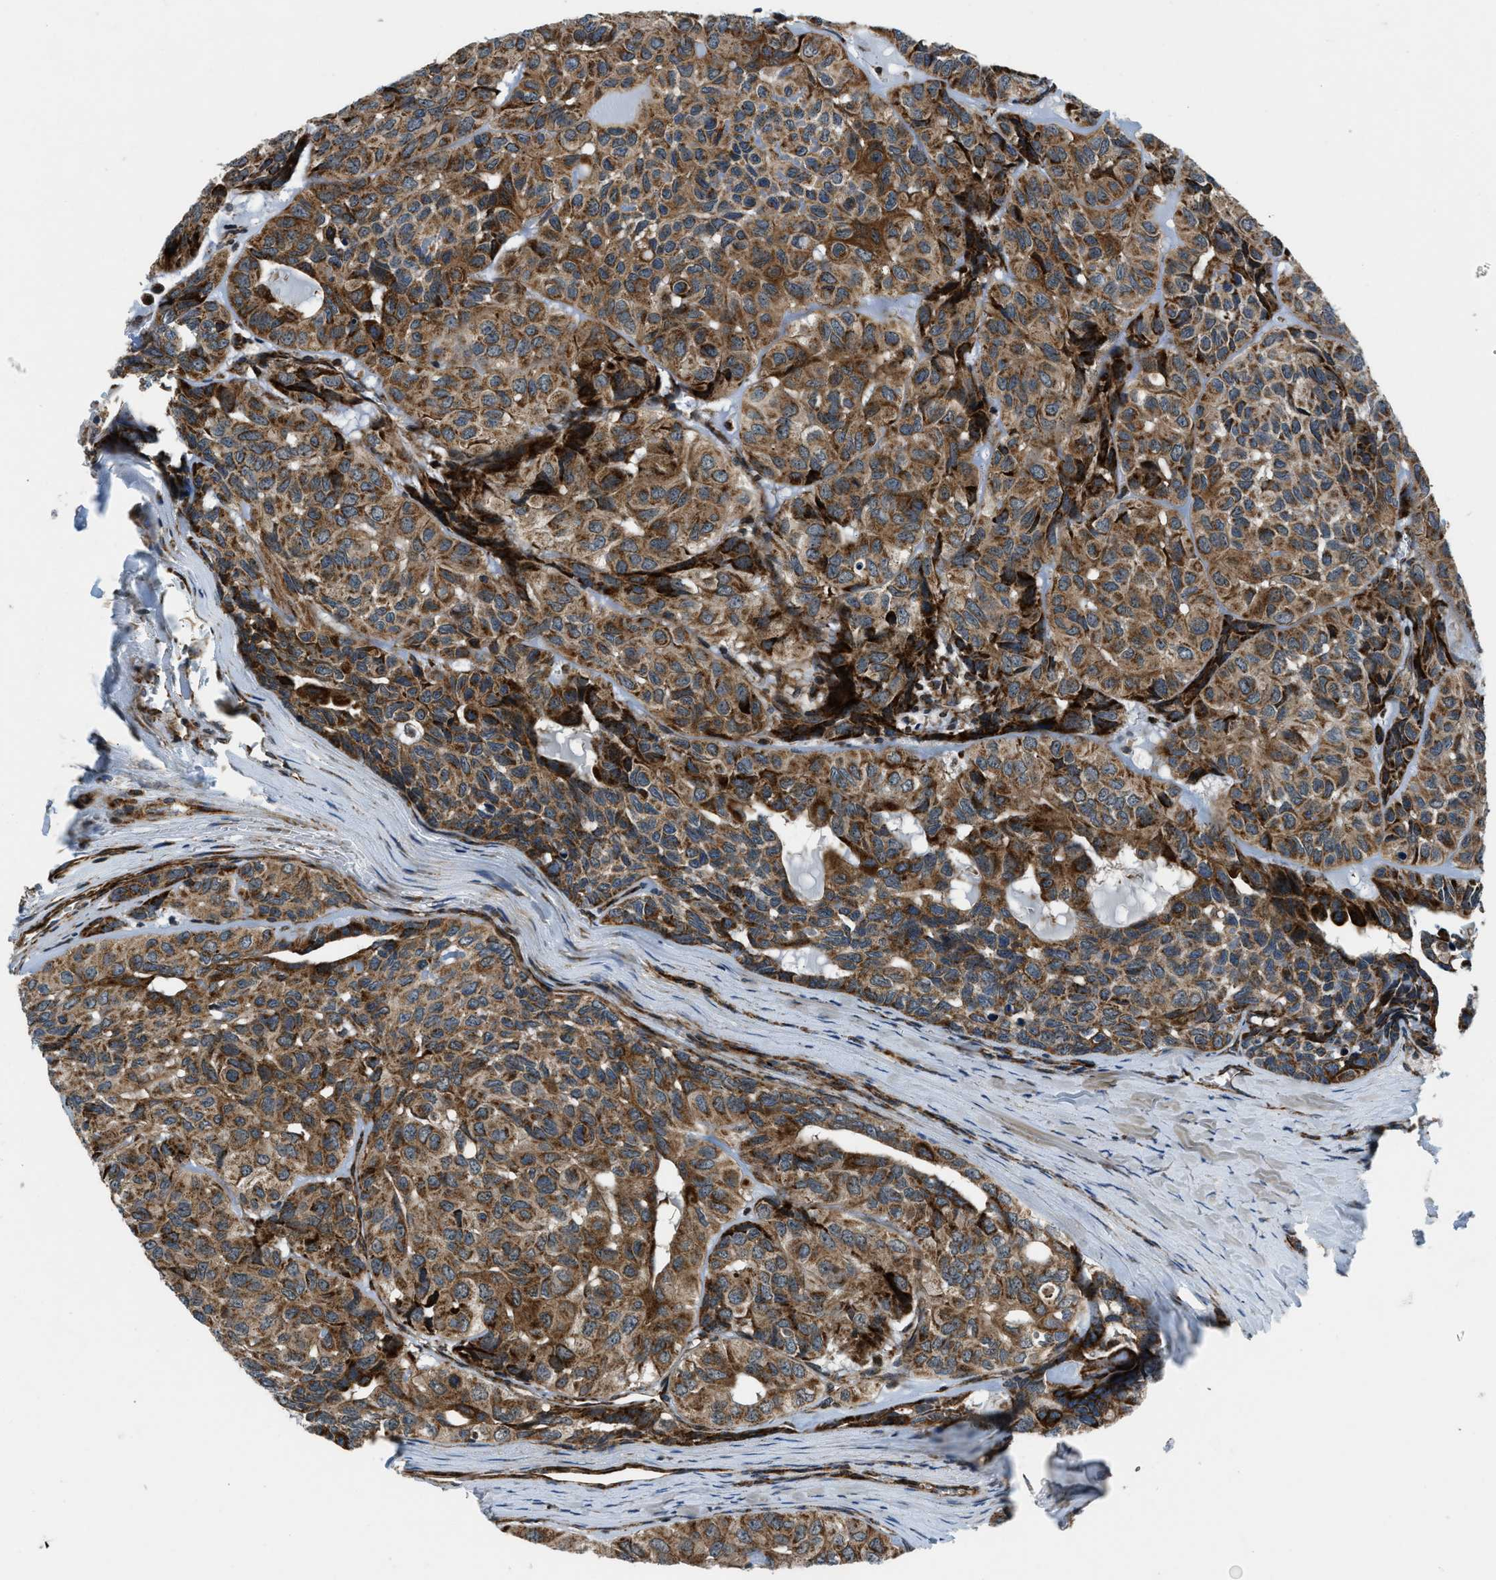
{"staining": {"intensity": "strong", "quantity": ">75%", "location": "cytoplasmic/membranous"}, "tissue": "head and neck cancer", "cell_type": "Tumor cells", "image_type": "cancer", "snomed": [{"axis": "morphology", "description": "Adenocarcinoma, NOS"}, {"axis": "topography", "description": "Salivary gland, NOS"}, {"axis": "topography", "description": "Head-Neck"}], "caption": "Immunohistochemical staining of human adenocarcinoma (head and neck) demonstrates strong cytoplasmic/membranous protein expression in approximately >75% of tumor cells.", "gene": "GSDME", "patient": {"sex": "female", "age": 76}}